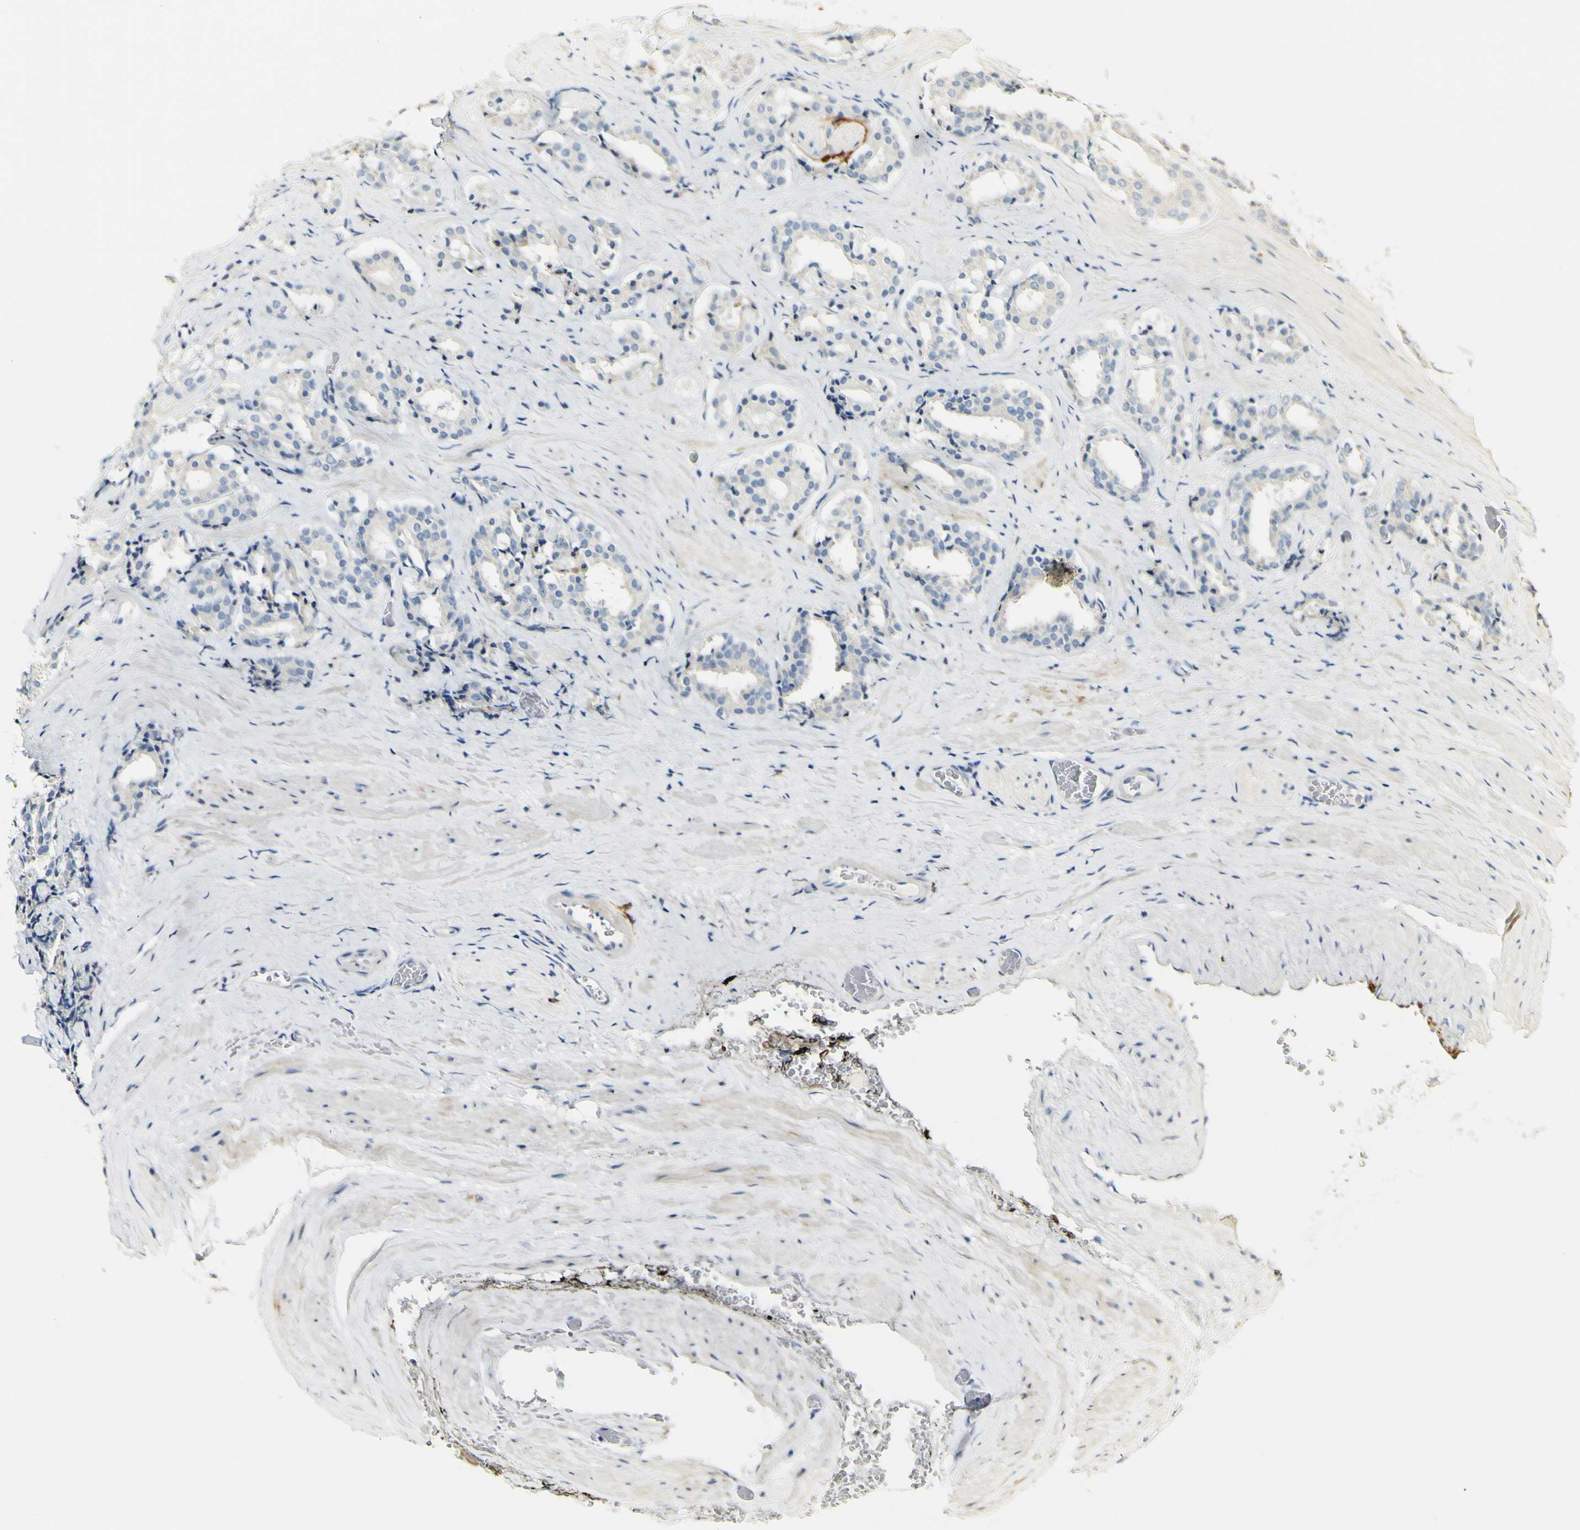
{"staining": {"intensity": "negative", "quantity": "none", "location": "none"}, "tissue": "prostate cancer", "cell_type": "Tumor cells", "image_type": "cancer", "snomed": [{"axis": "morphology", "description": "Adenocarcinoma, High grade"}, {"axis": "topography", "description": "Prostate"}], "caption": "A high-resolution micrograph shows immunohistochemistry (IHC) staining of prostate high-grade adenocarcinoma, which demonstrates no significant staining in tumor cells.", "gene": "FMO3", "patient": {"sex": "male", "age": 60}}